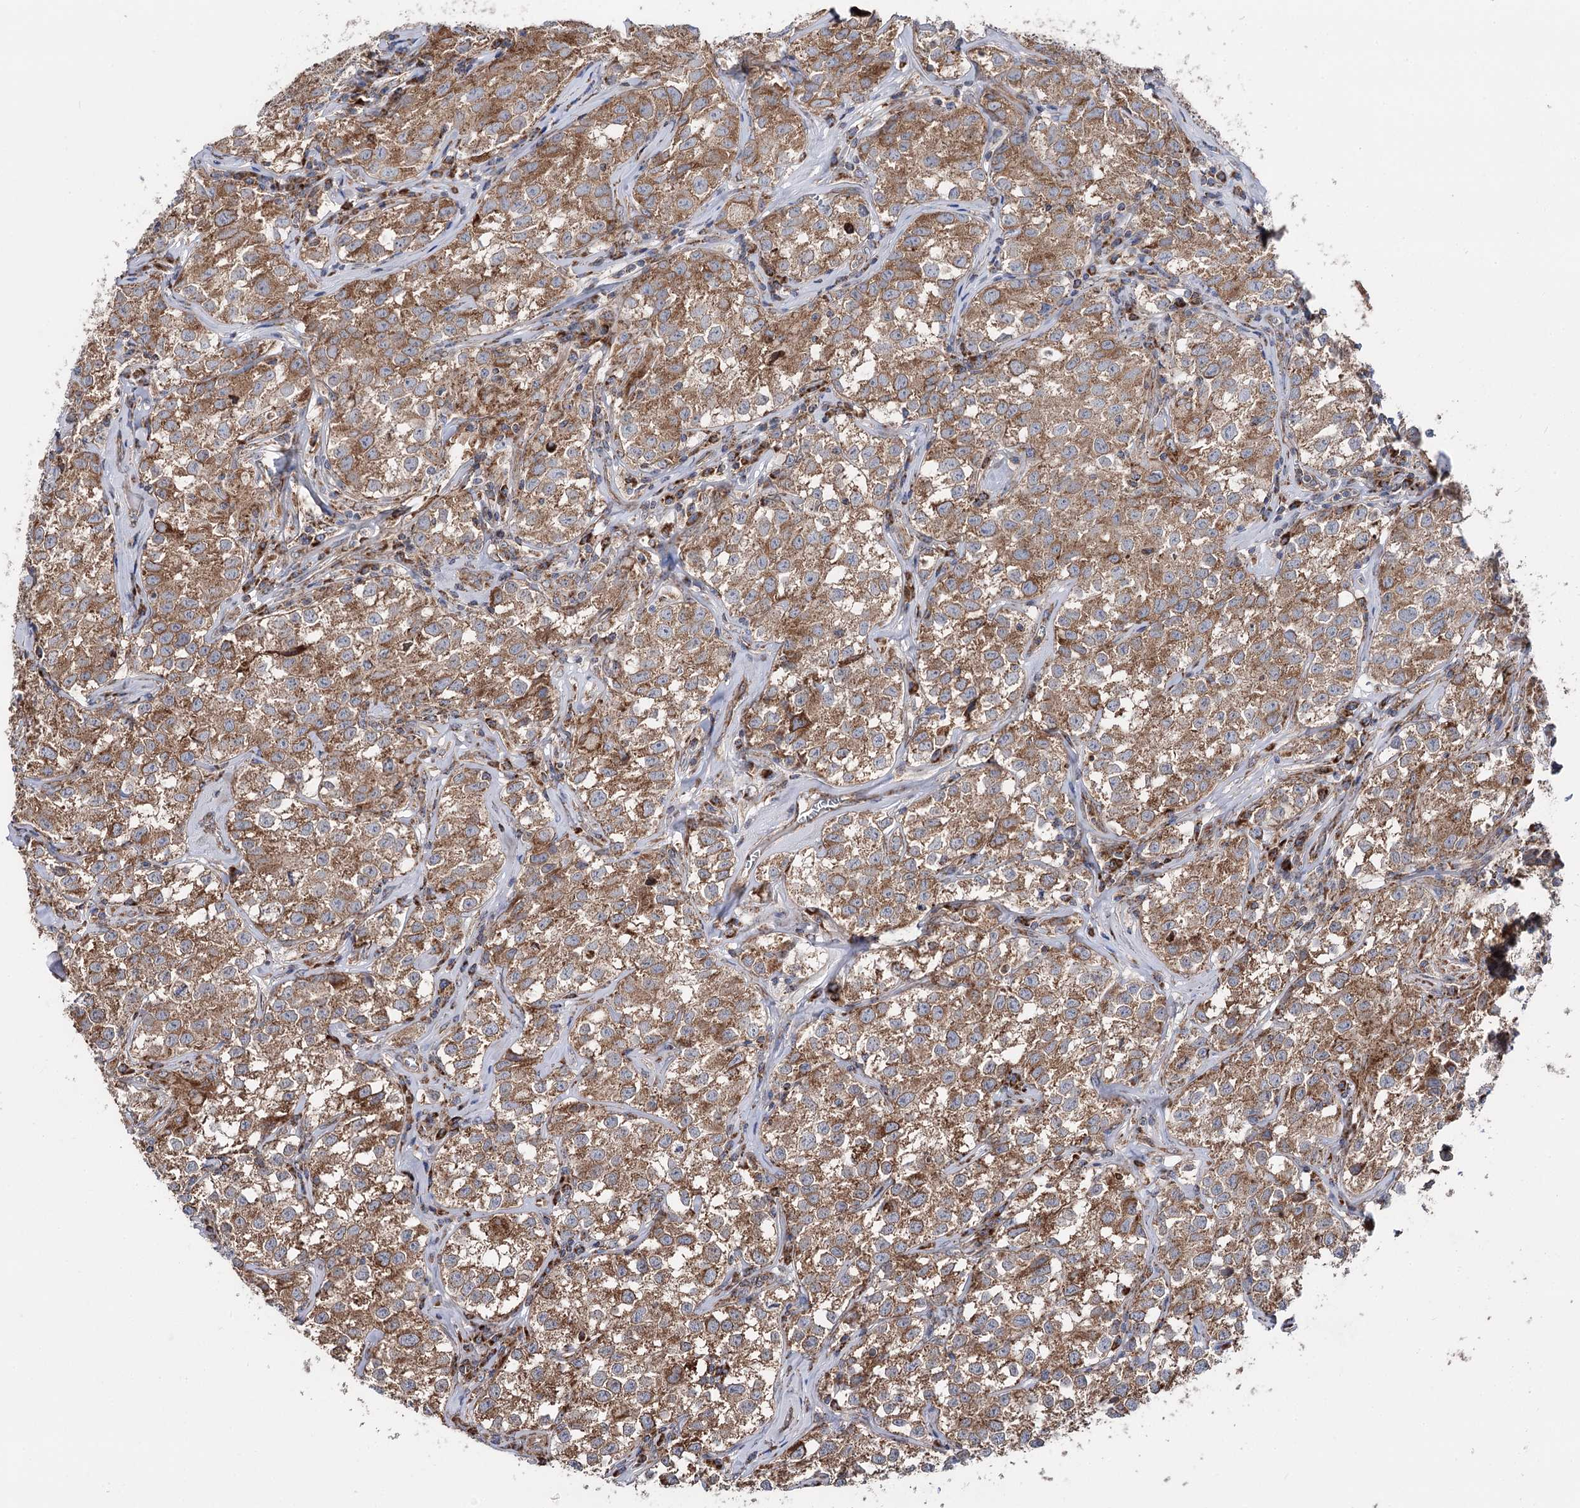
{"staining": {"intensity": "moderate", "quantity": ">75%", "location": "cytoplasmic/membranous"}, "tissue": "testis cancer", "cell_type": "Tumor cells", "image_type": "cancer", "snomed": [{"axis": "morphology", "description": "Seminoma, NOS"}, {"axis": "morphology", "description": "Carcinoma, Embryonal, NOS"}, {"axis": "topography", "description": "Testis"}], "caption": "Protein expression analysis of seminoma (testis) shows moderate cytoplasmic/membranous staining in approximately >75% of tumor cells. (brown staining indicates protein expression, while blue staining denotes nuclei).", "gene": "MSANTD2", "patient": {"sex": "male", "age": 43}}